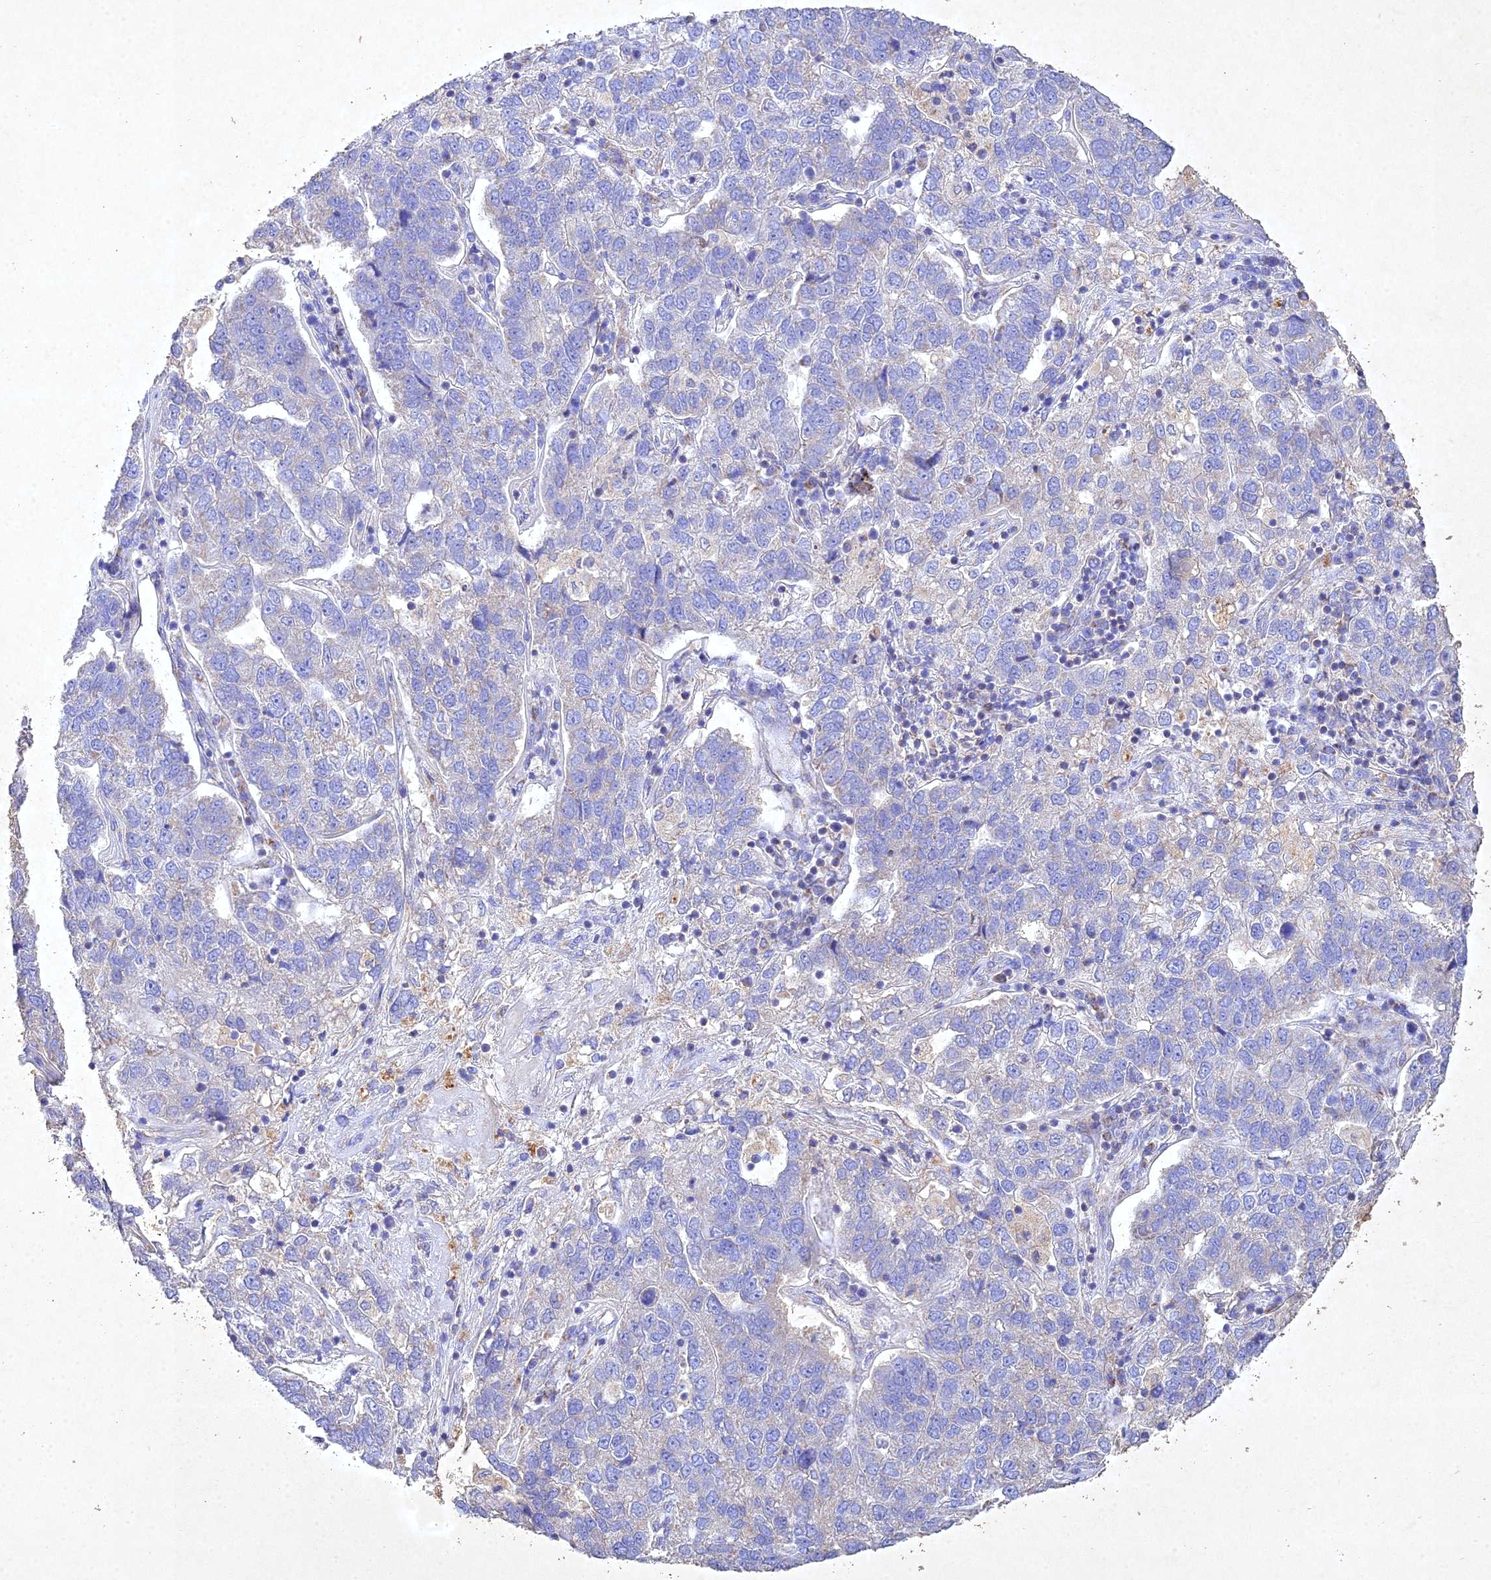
{"staining": {"intensity": "negative", "quantity": "none", "location": "none"}, "tissue": "pancreatic cancer", "cell_type": "Tumor cells", "image_type": "cancer", "snomed": [{"axis": "morphology", "description": "Adenocarcinoma, NOS"}, {"axis": "topography", "description": "Pancreas"}], "caption": "High power microscopy image of an IHC image of pancreatic cancer, revealing no significant staining in tumor cells.", "gene": "NDUFV1", "patient": {"sex": "female", "age": 61}}